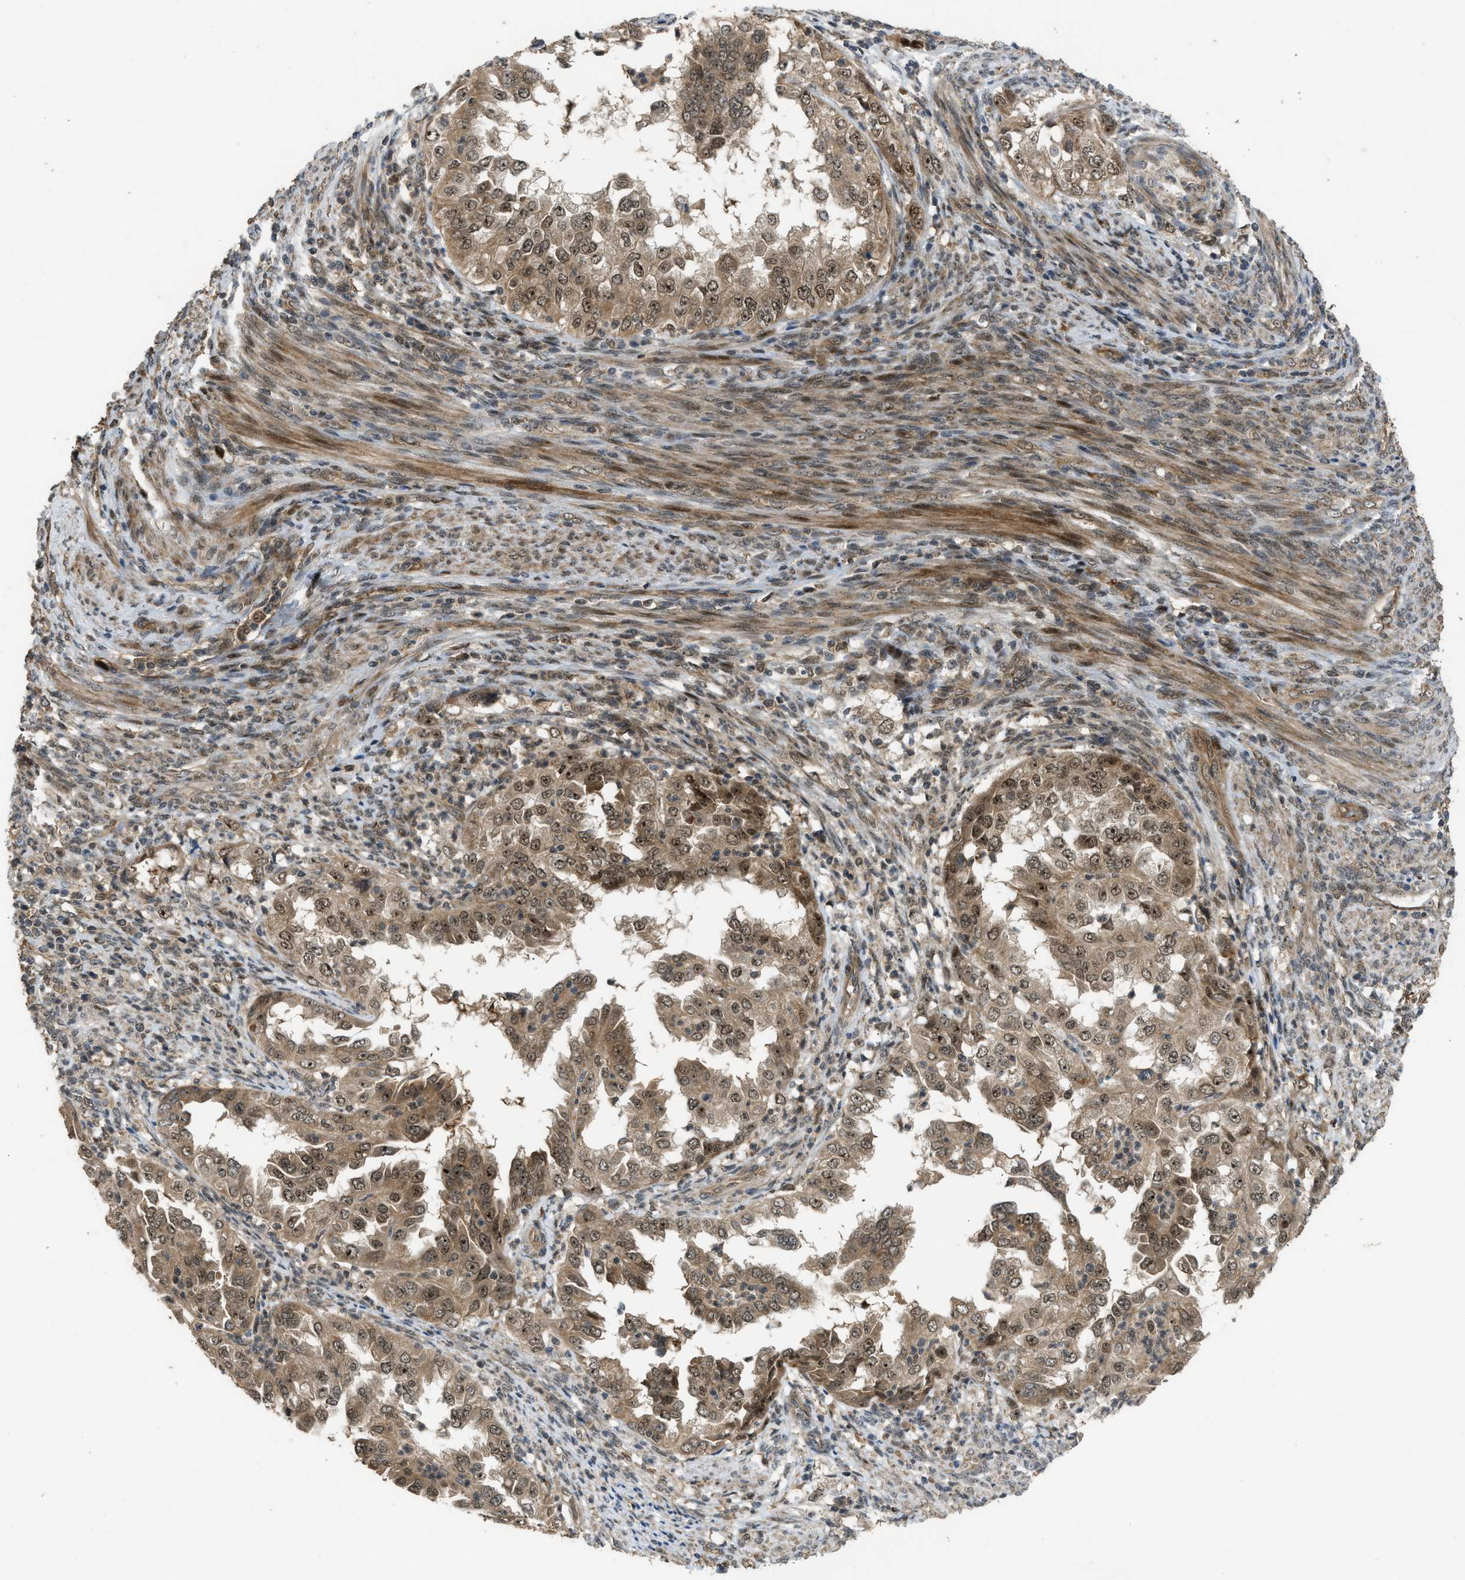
{"staining": {"intensity": "moderate", "quantity": ">75%", "location": "cytoplasmic/membranous,nuclear"}, "tissue": "endometrial cancer", "cell_type": "Tumor cells", "image_type": "cancer", "snomed": [{"axis": "morphology", "description": "Adenocarcinoma, NOS"}, {"axis": "topography", "description": "Endometrium"}], "caption": "Immunohistochemical staining of endometrial cancer (adenocarcinoma) demonstrates medium levels of moderate cytoplasmic/membranous and nuclear protein expression in about >75% of tumor cells. The protein is shown in brown color, while the nuclei are stained blue.", "gene": "GET1", "patient": {"sex": "female", "age": 85}}